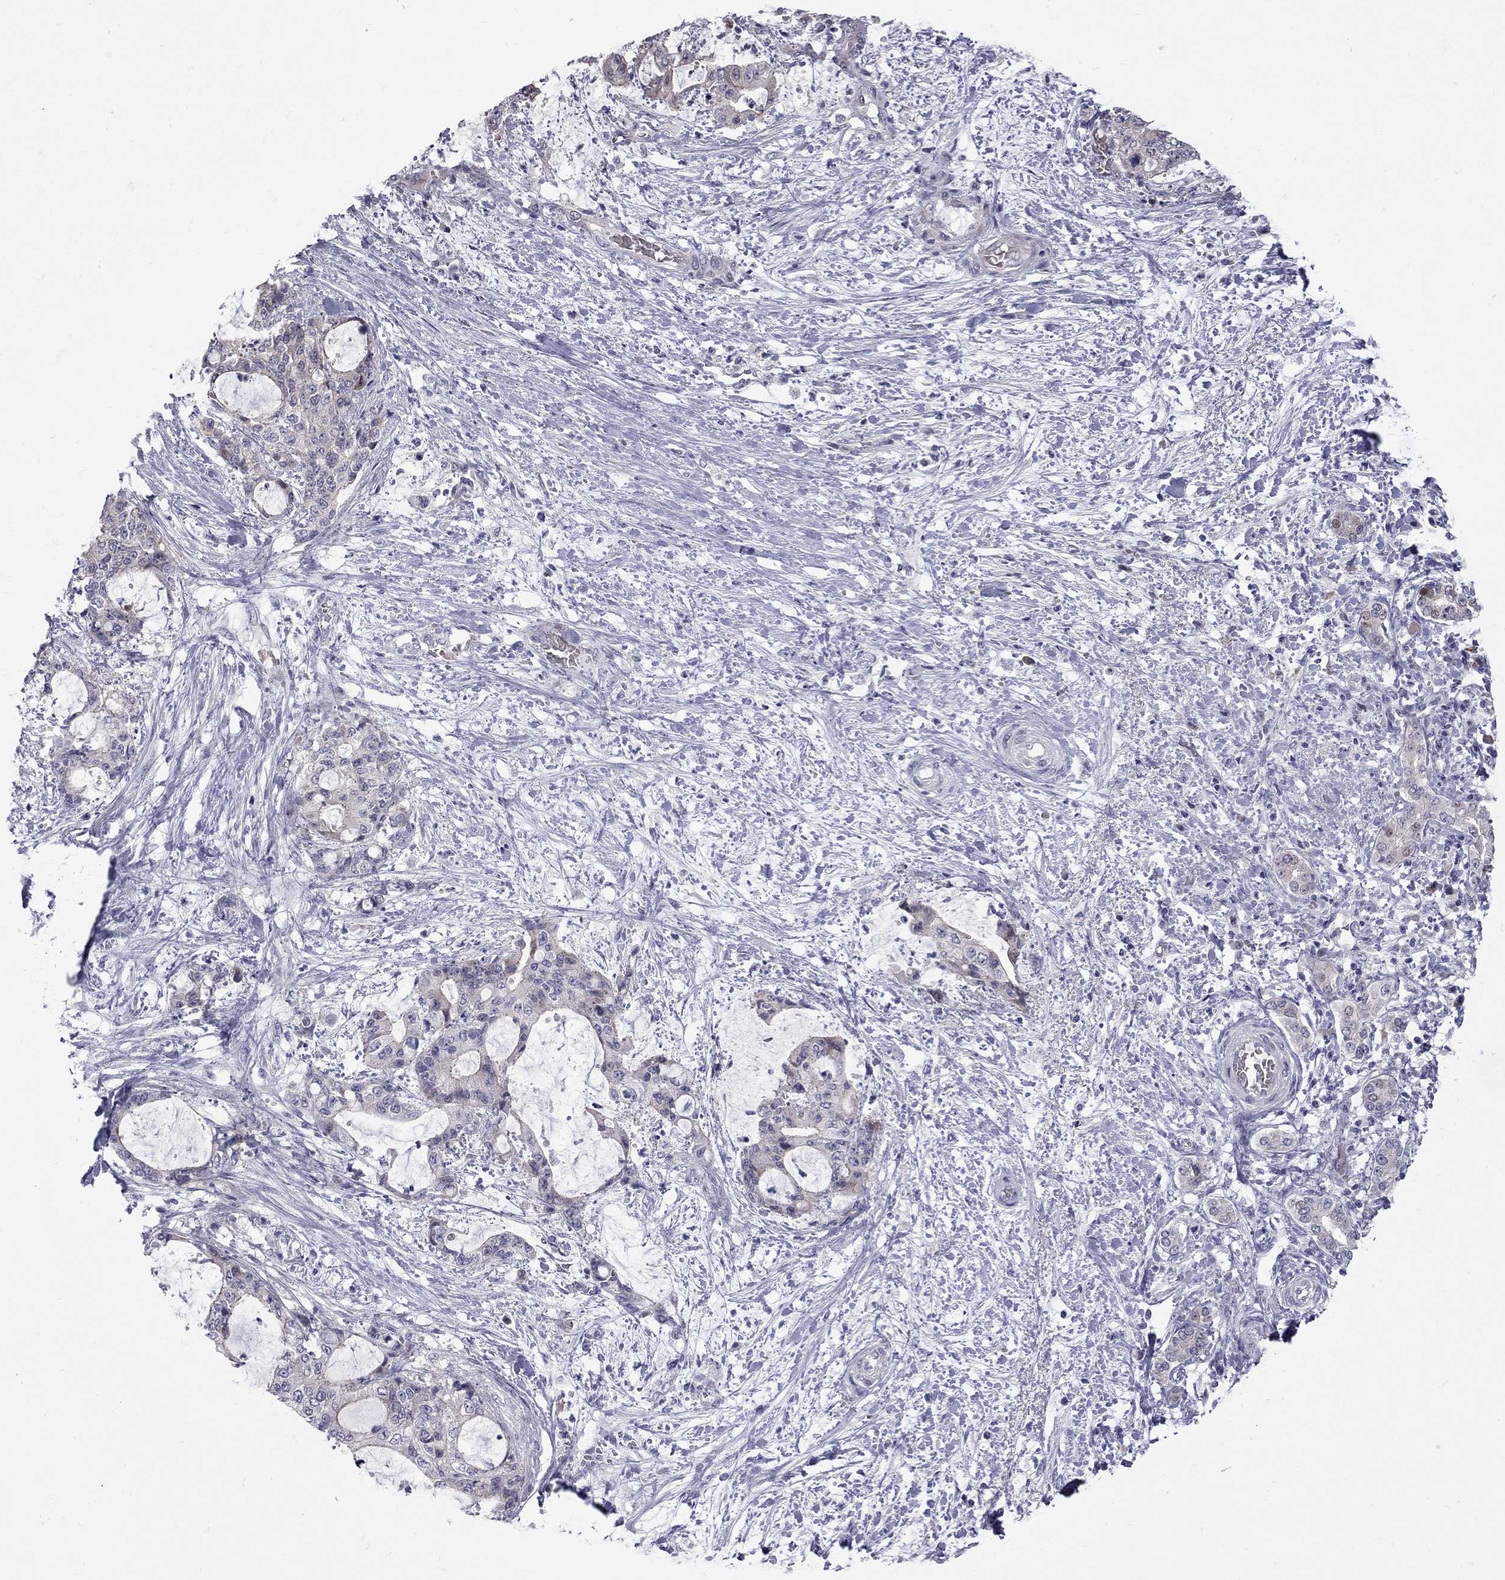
{"staining": {"intensity": "negative", "quantity": "none", "location": "none"}, "tissue": "liver cancer", "cell_type": "Tumor cells", "image_type": "cancer", "snomed": [{"axis": "morphology", "description": "Normal tissue, NOS"}, {"axis": "morphology", "description": "Cholangiocarcinoma"}, {"axis": "topography", "description": "Liver"}, {"axis": "topography", "description": "Peripheral nerve tissue"}], "caption": "Tumor cells show no significant protein expression in cholangiocarcinoma (liver).", "gene": "NRARP", "patient": {"sex": "female", "age": 73}}